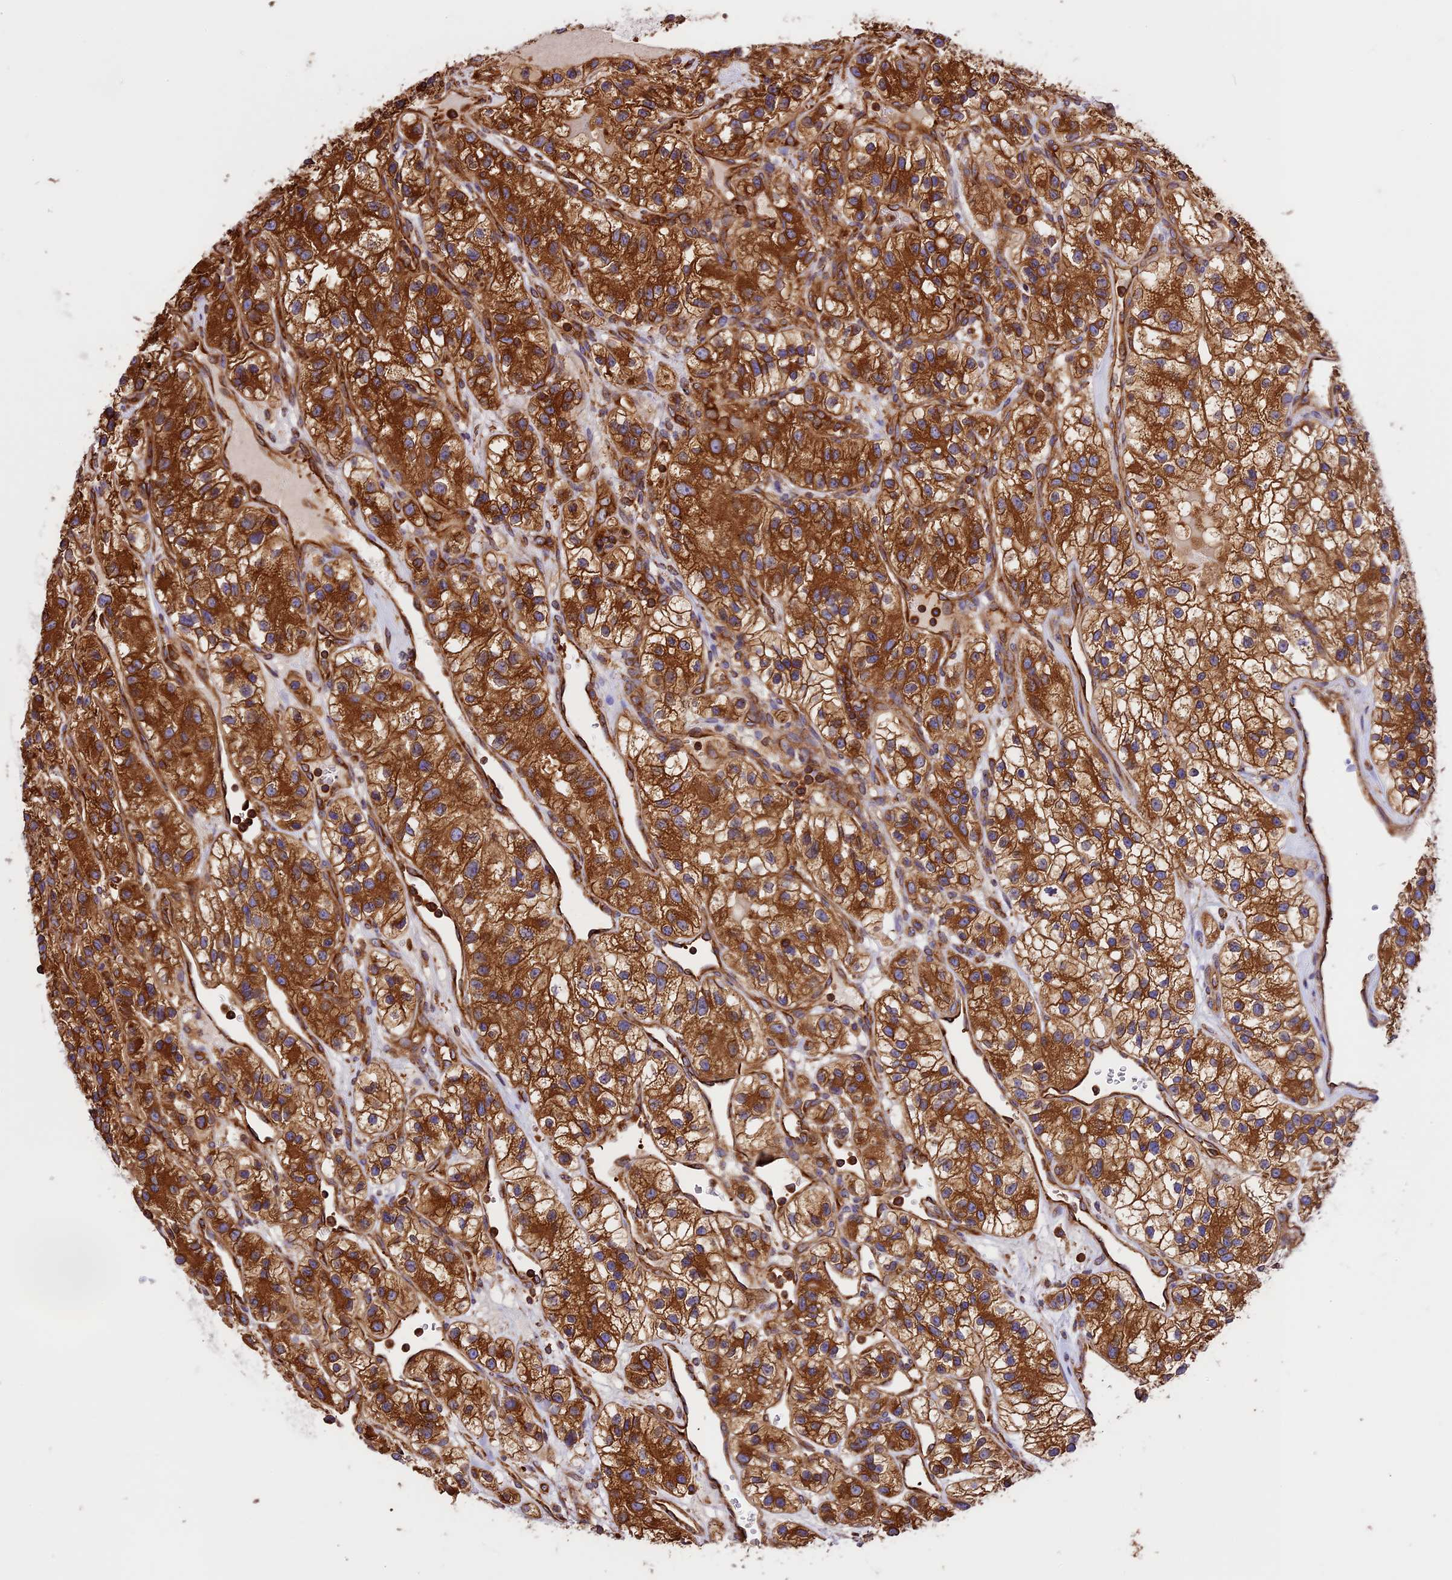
{"staining": {"intensity": "strong", "quantity": ">75%", "location": "cytoplasmic/membranous"}, "tissue": "renal cancer", "cell_type": "Tumor cells", "image_type": "cancer", "snomed": [{"axis": "morphology", "description": "Adenocarcinoma, NOS"}, {"axis": "topography", "description": "Kidney"}], "caption": "Renal cancer (adenocarcinoma) stained for a protein (brown) reveals strong cytoplasmic/membranous positive staining in approximately >75% of tumor cells.", "gene": "KARS1", "patient": {"sex": "female", "age": 57}}